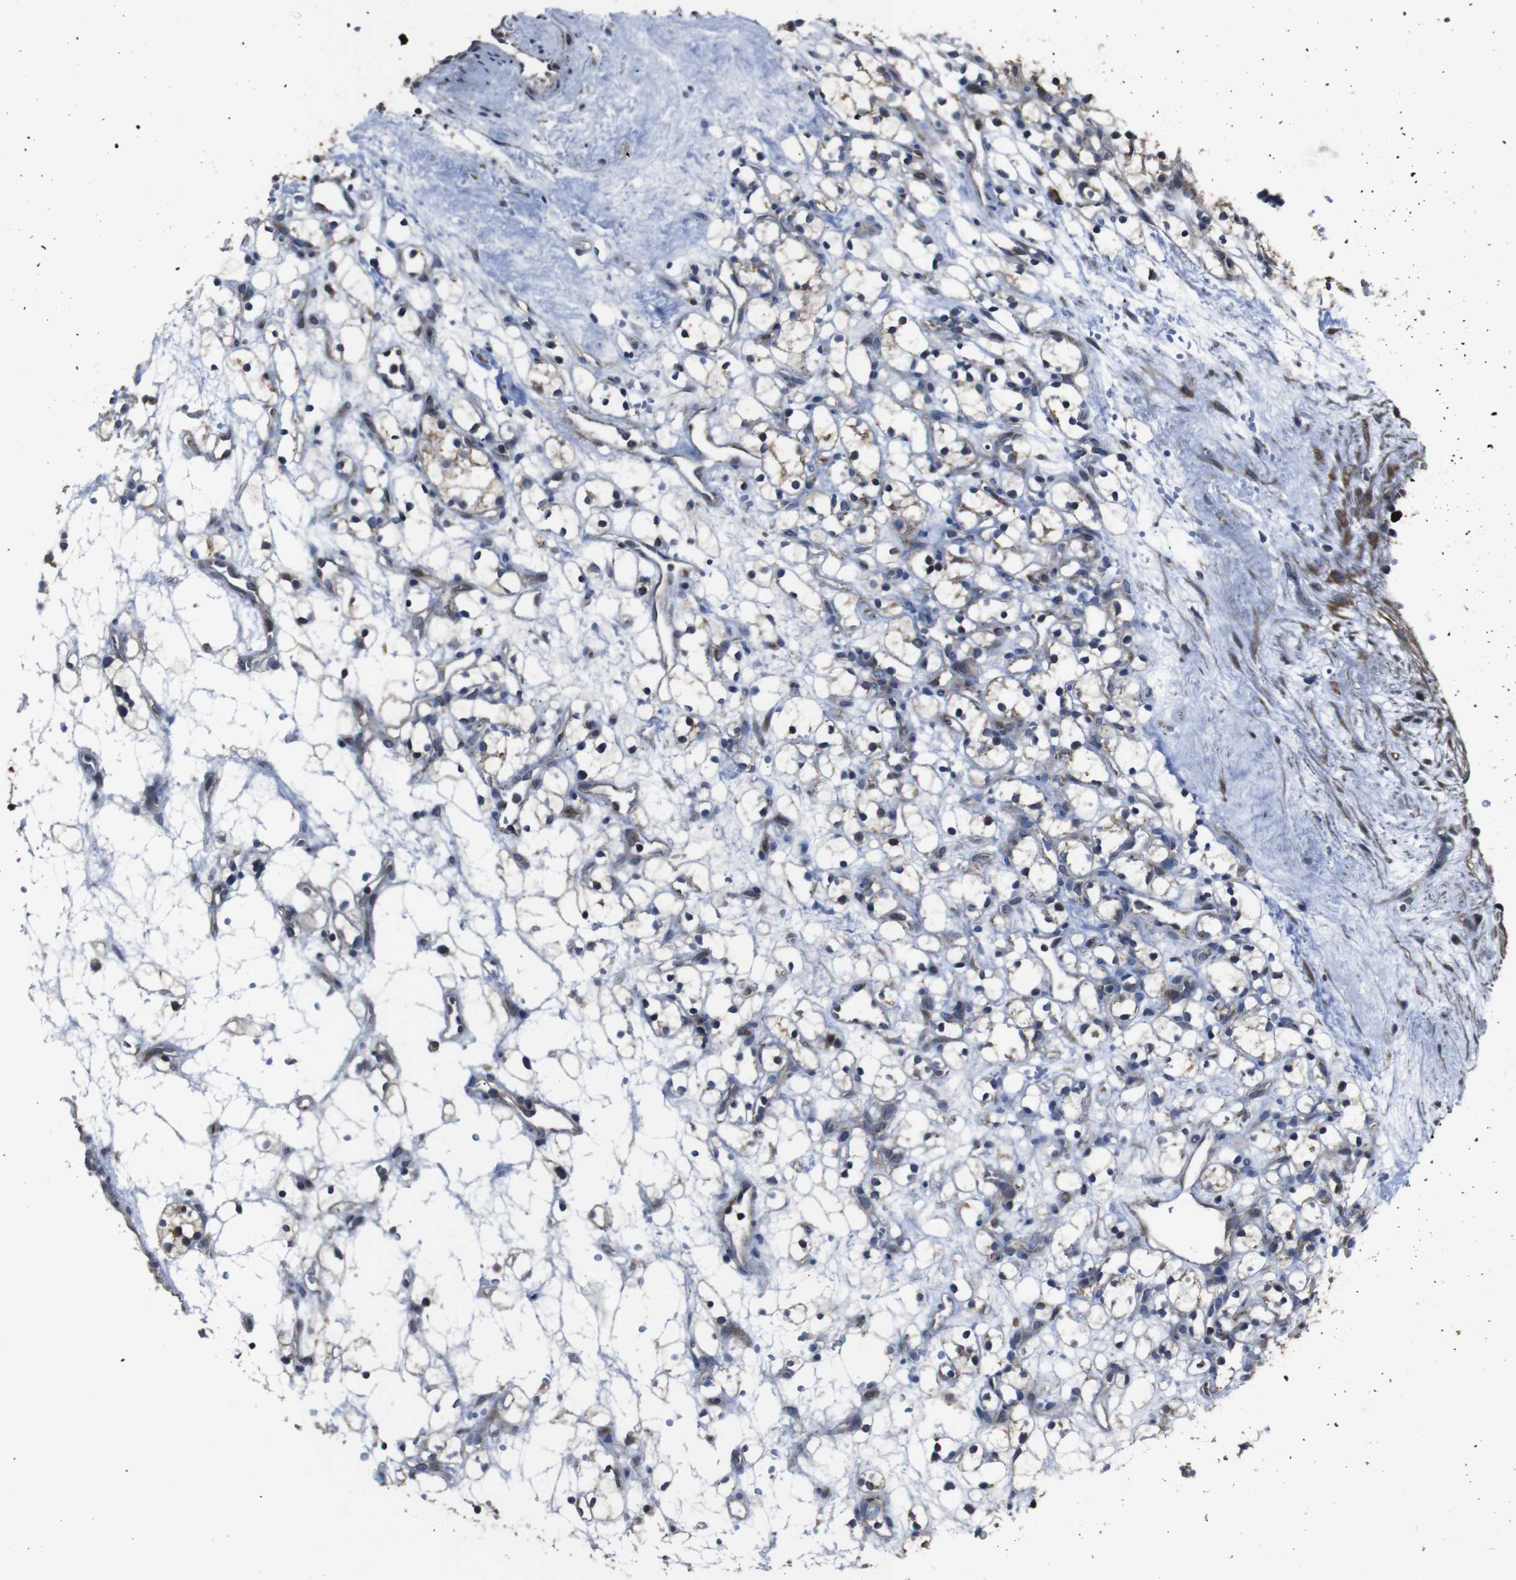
{"staining": {"intensity": "weak", "quantity": "<25%", "location": "cytoplasmic/membranous"}, "tissue": "renal cancer", "cell_type": "Tumor cells", "image_type": "cancer", "snomed": [{"axis": "morphology", "description": "Adenocarcinoma, NOS"}, {"axis": "topography", "description": "Kidney"}], "caption": "IHC of human adenocarcinoma (renal) demonstrates no positivity in tumor cells.", "gene": "SNN", "patient": {"sex": "female", "age": 60}}